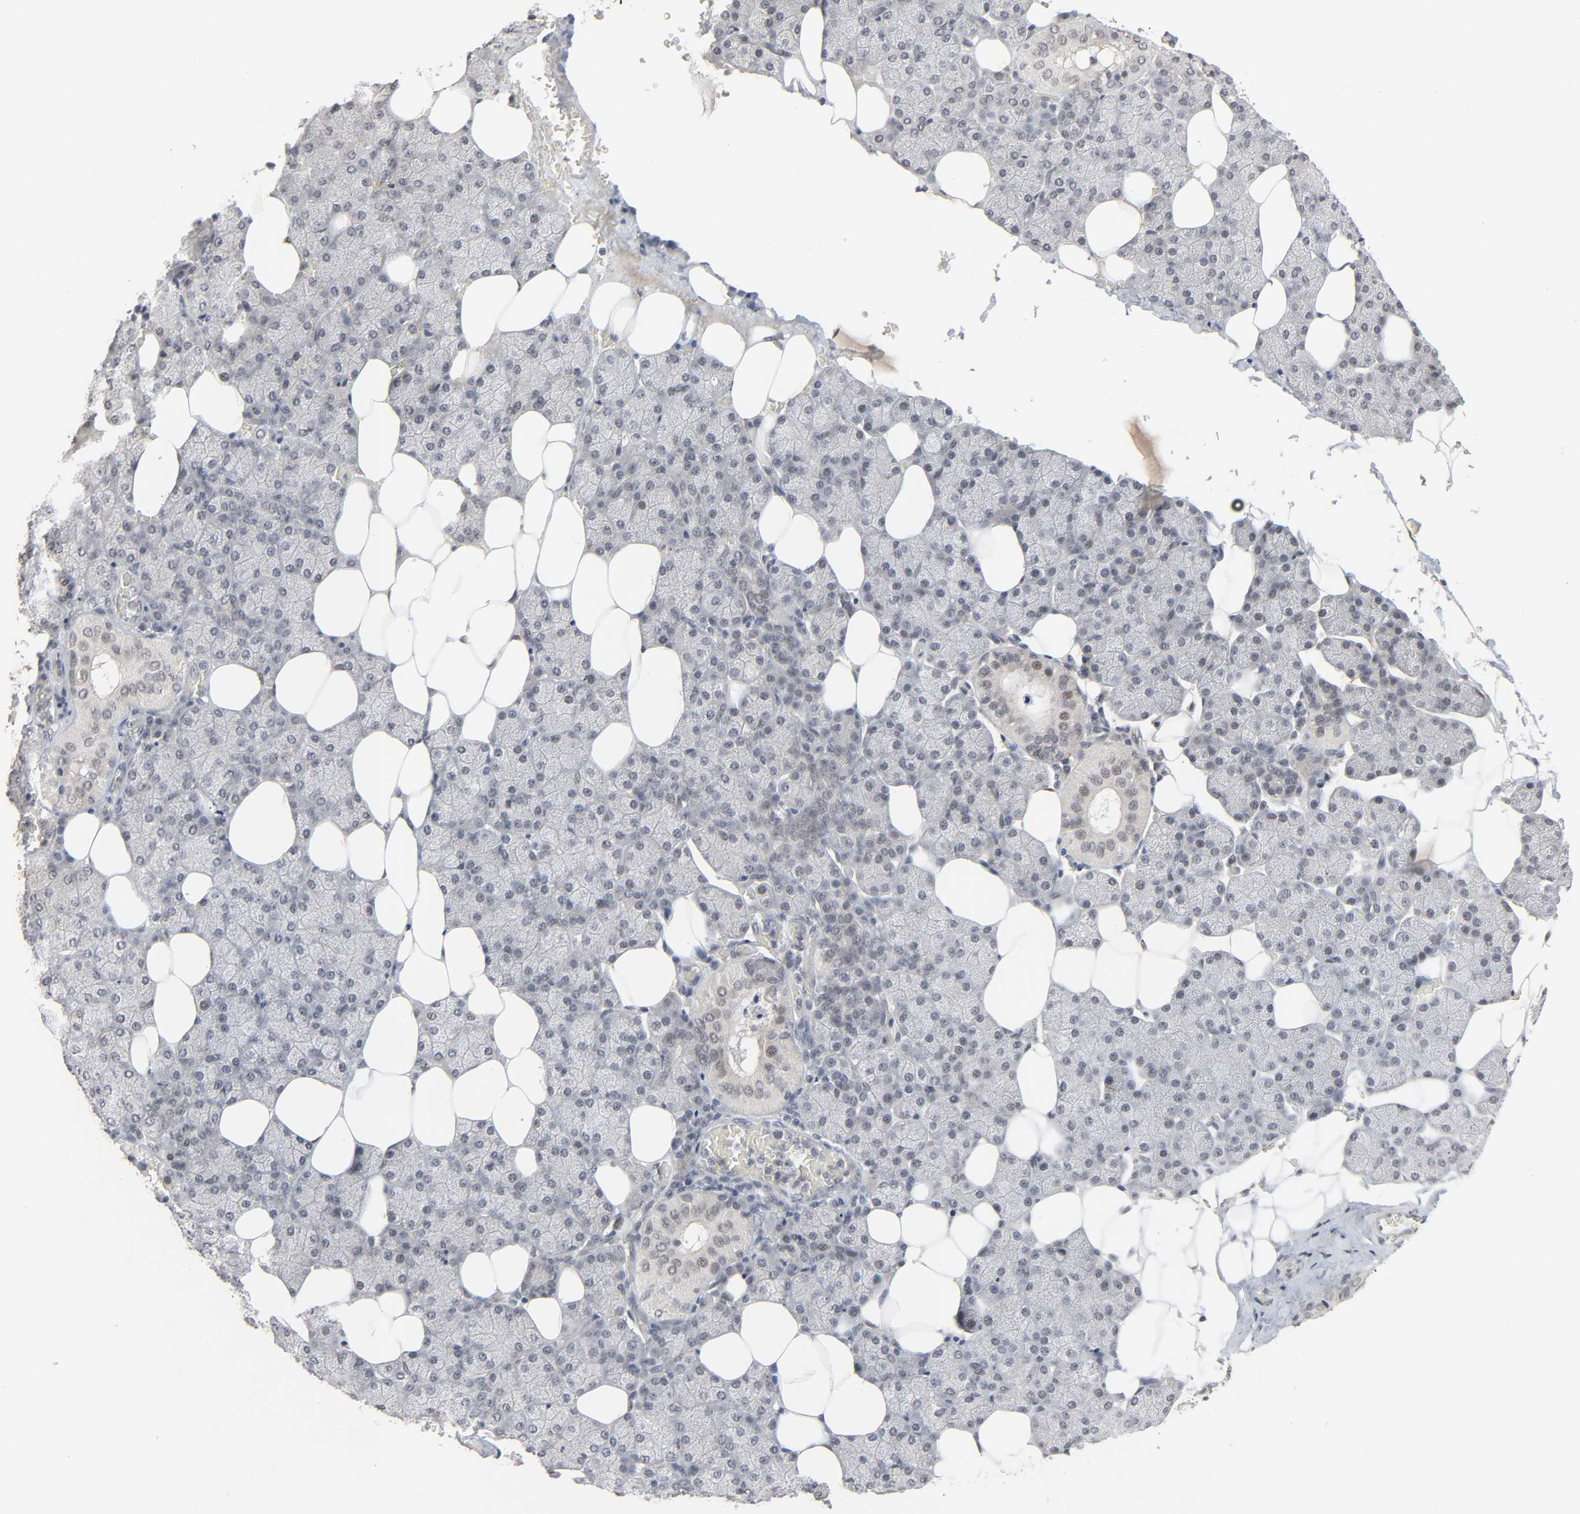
{"staining": {"intensity": "weak", "quantity": "<25%", "location": "cytoplasmic/membranous"}, "tissue": "salivary gland", "cell_type": "Glandular cells", "image_type": "normal", "snomed": [{"axis": "morphology", "description": "Normal tissue, NOS"}, {"axis": "topography", "description": "Lymph node"}, {"axis": "topography", "description": "Salivary gland"}], "caption": "An immunohistochemistry (IHC) micrograph of normal salivary gland is shown. There is no staining in glandular cells of salivary gland.", "gene": "ZNF222", "patient": {"sex": "male", "age": 8}}